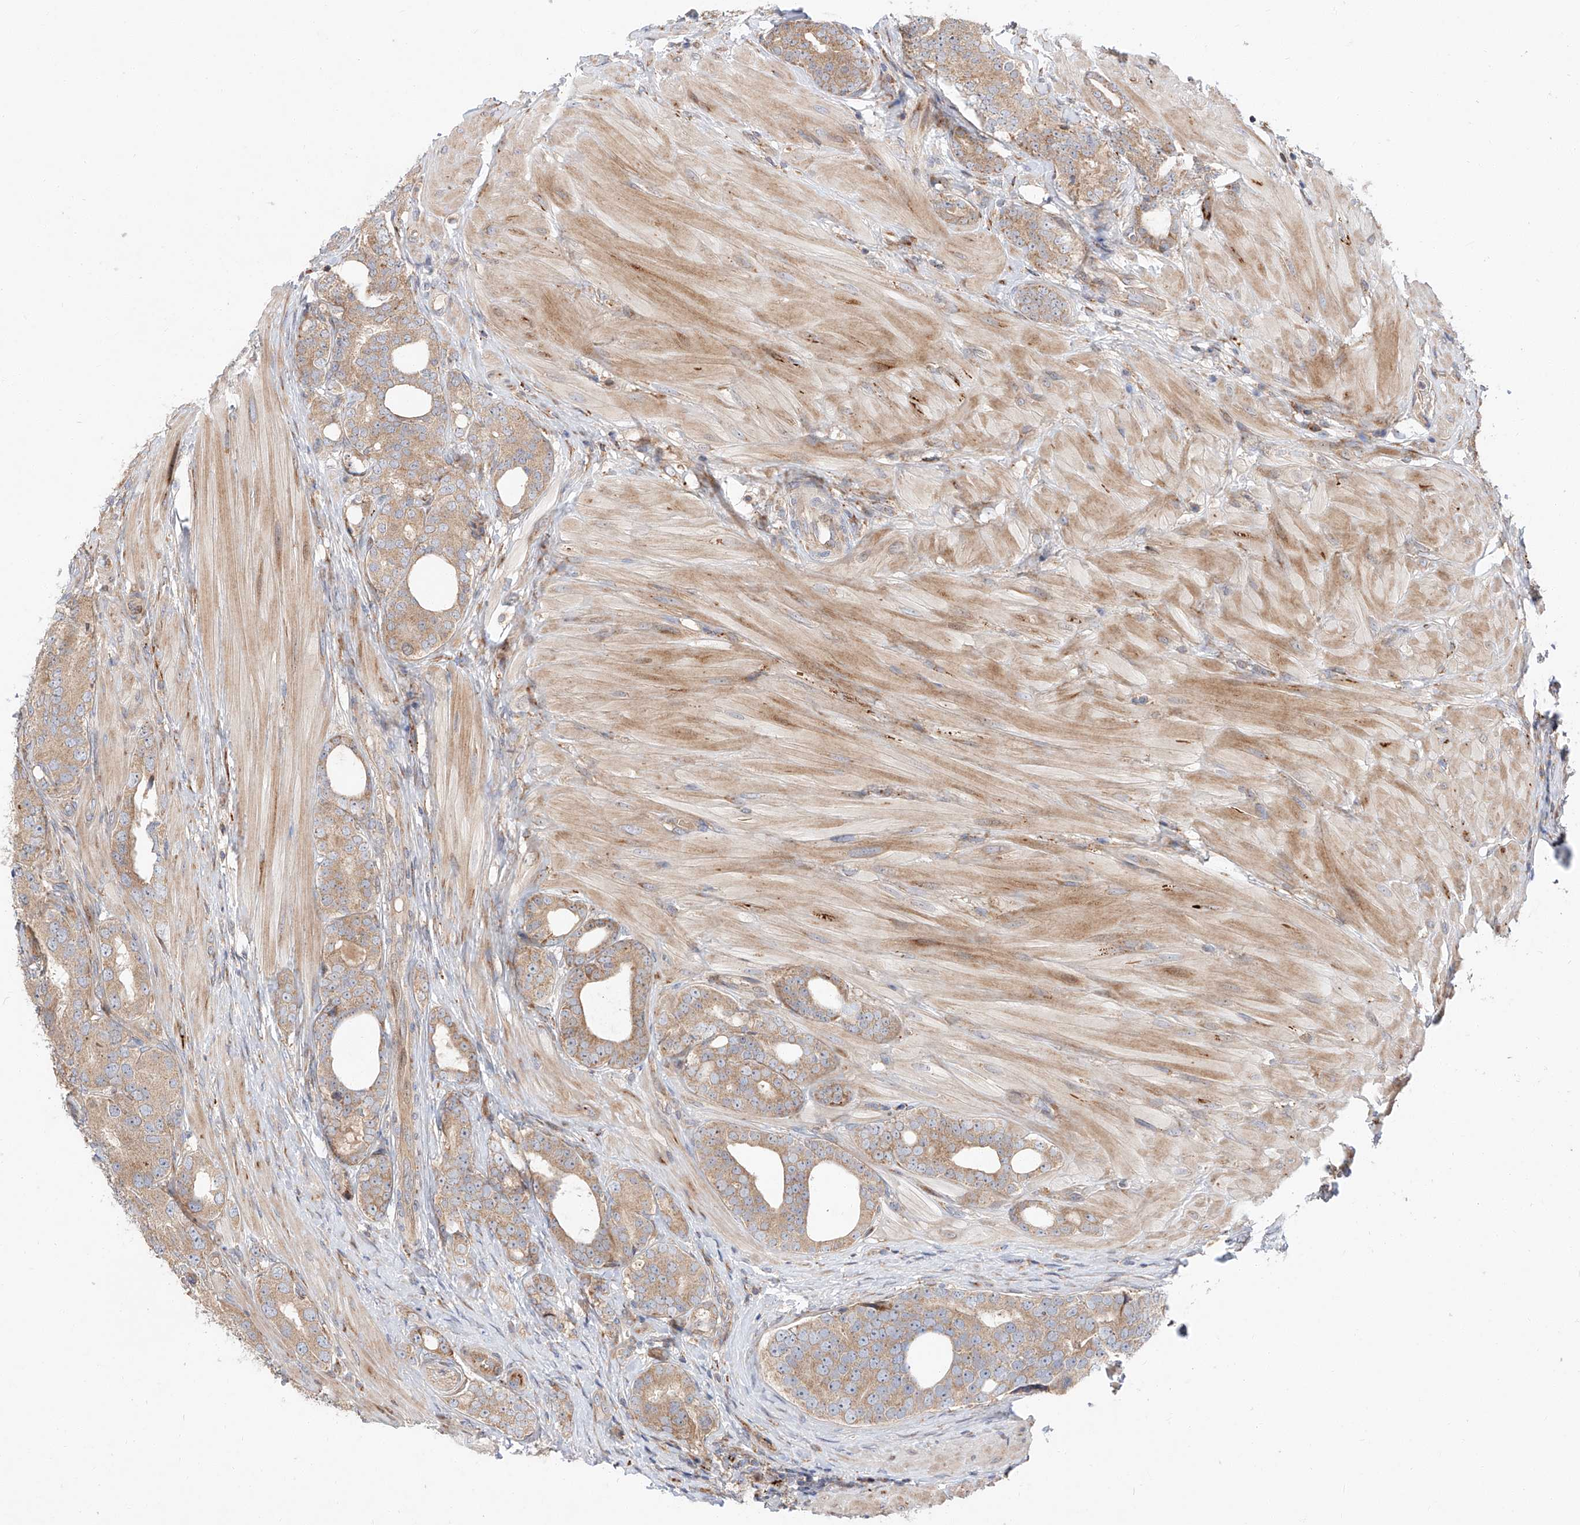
{"staining": {"intensity": "weak", "quantity": ">75%", "location": "cytoplasmic/membranous"}, "tissue": "prostate cancer", "cell_type": "Tumor cells", "image_type": "cancer", "snomed": [{"axis": "morphology", "description": "Adenocarcinoma, High grade"}, {"axis": "topography", "description": "Prostate"}], "caption": "Prostate high-grade adenocarcinoma stained for a protein exhibits weak cytoplasmic/membranous positivity in tumor cells.", "gene": "DIRAS3", "patient": {"sex": "male", "age": 56}}